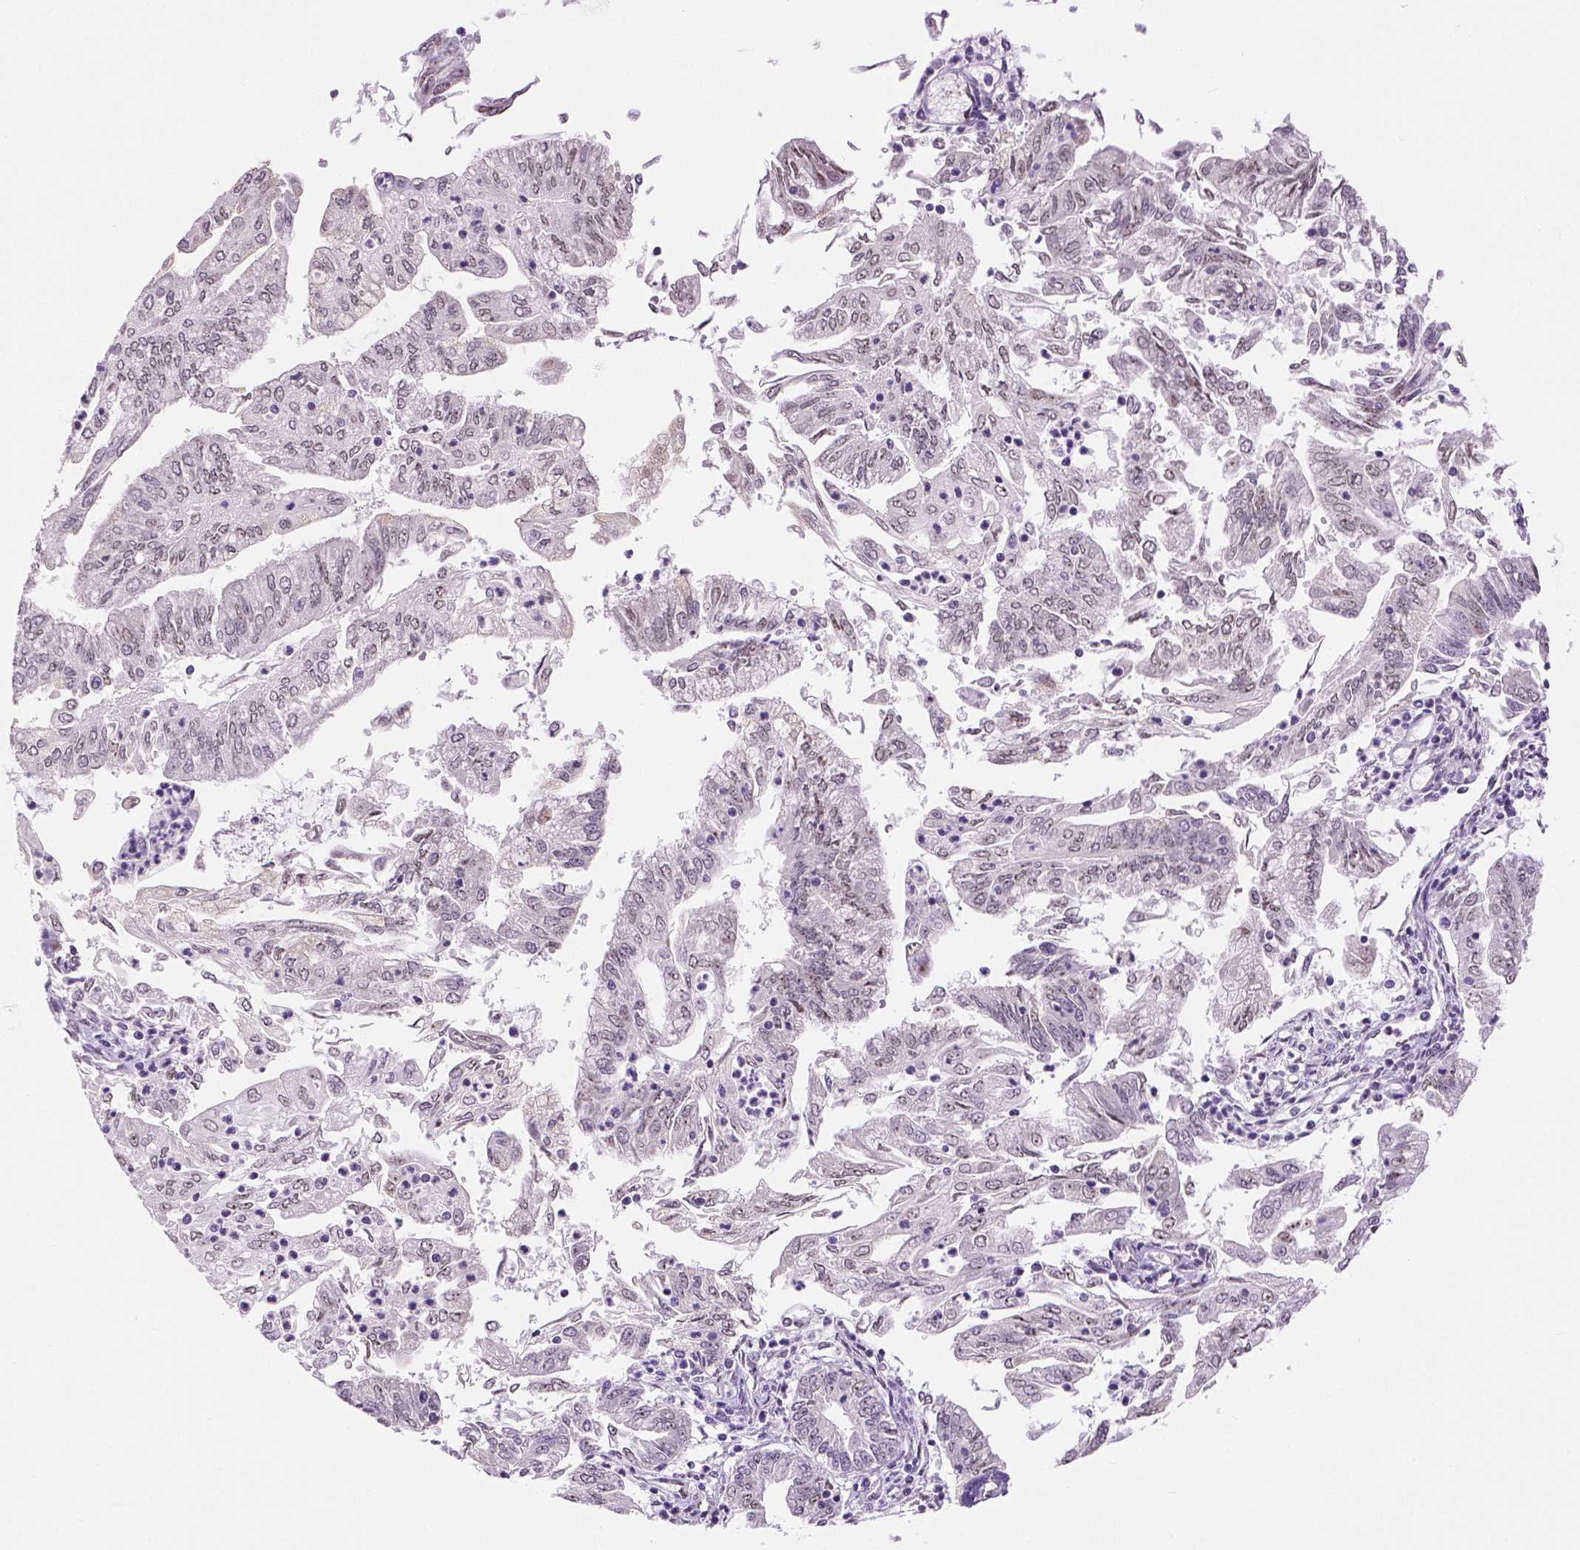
{"staining": {"intensity": "weak", "quantity": "25%-75%", "location": "nuclear"}, "tissue": "endometrial cancer", "cell_type": "Tumor cells", "image_type": "cancer", "snomed": [{"axis": "morphology", "description": "Adenocarcinoma, NOS"}, {"axis": "topography", "description": "Endometrium"}], "caption": "Immunohistochemical staining of human adenocarcinoma (endometrial) reveals low levels of weak nuclear protein positivity in approximately 25%-75% of tumor cells.", "gene": "NHP2", "patient": {"sex": "female", "age": 55}}